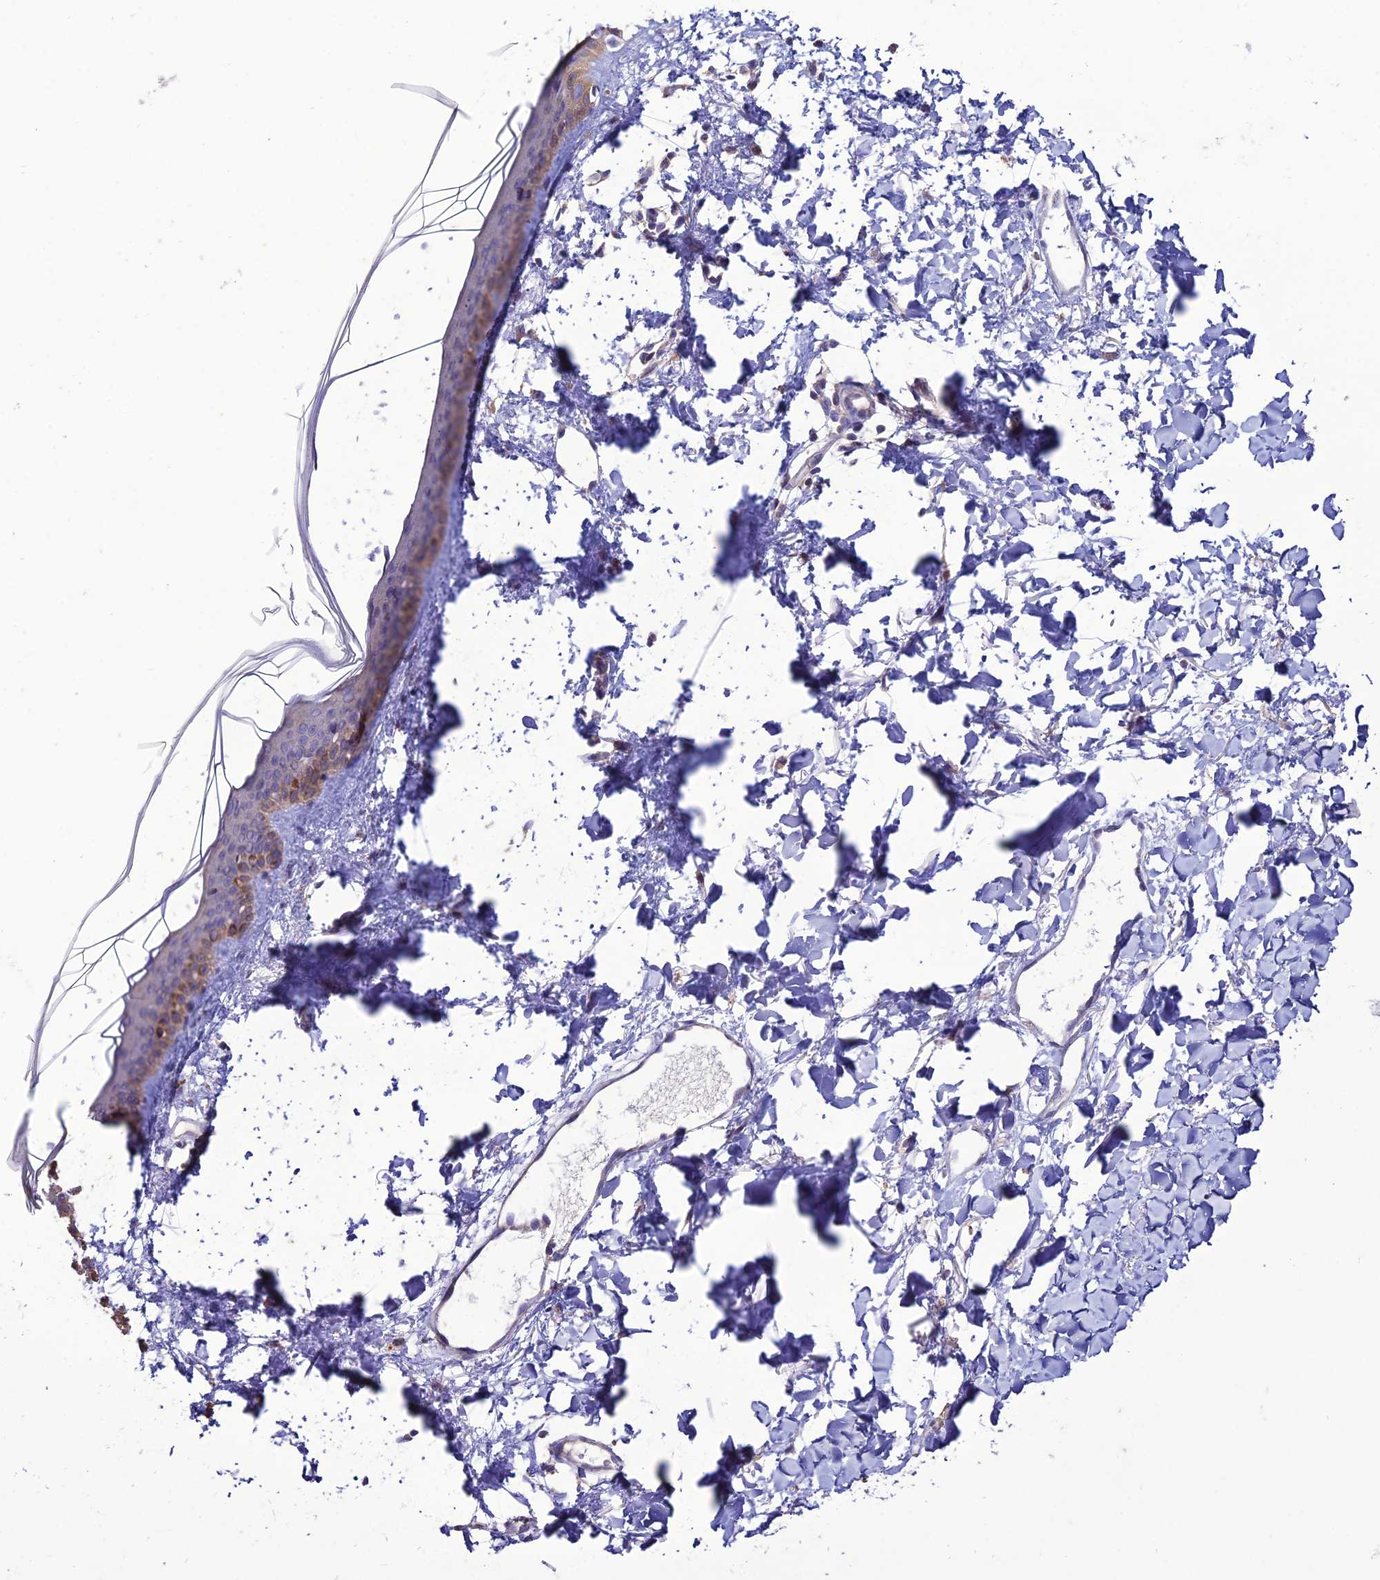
{"staining": {"intensity": "weak", "quantity": ">75%", "location": "cytoplasmic/membranous"}, "tissue": "skin", "cell_type": "Fibroblasts", "image_type": "normal", "snomed": [{"axis": "morphology", "description": "Normal tissue, NOS"}, {"axis": "topography", "description": "Skin"}], "caption": "Immunohistochemistry (IHC) photomicrograph of normal human skin stained for a protein (brown), which displays low levels of weak cytoplasmic/membranous positivity in about >75% of fibroblasts.", "gene": "HOGA1", "patient": {"sex": "female", "age": 58}}